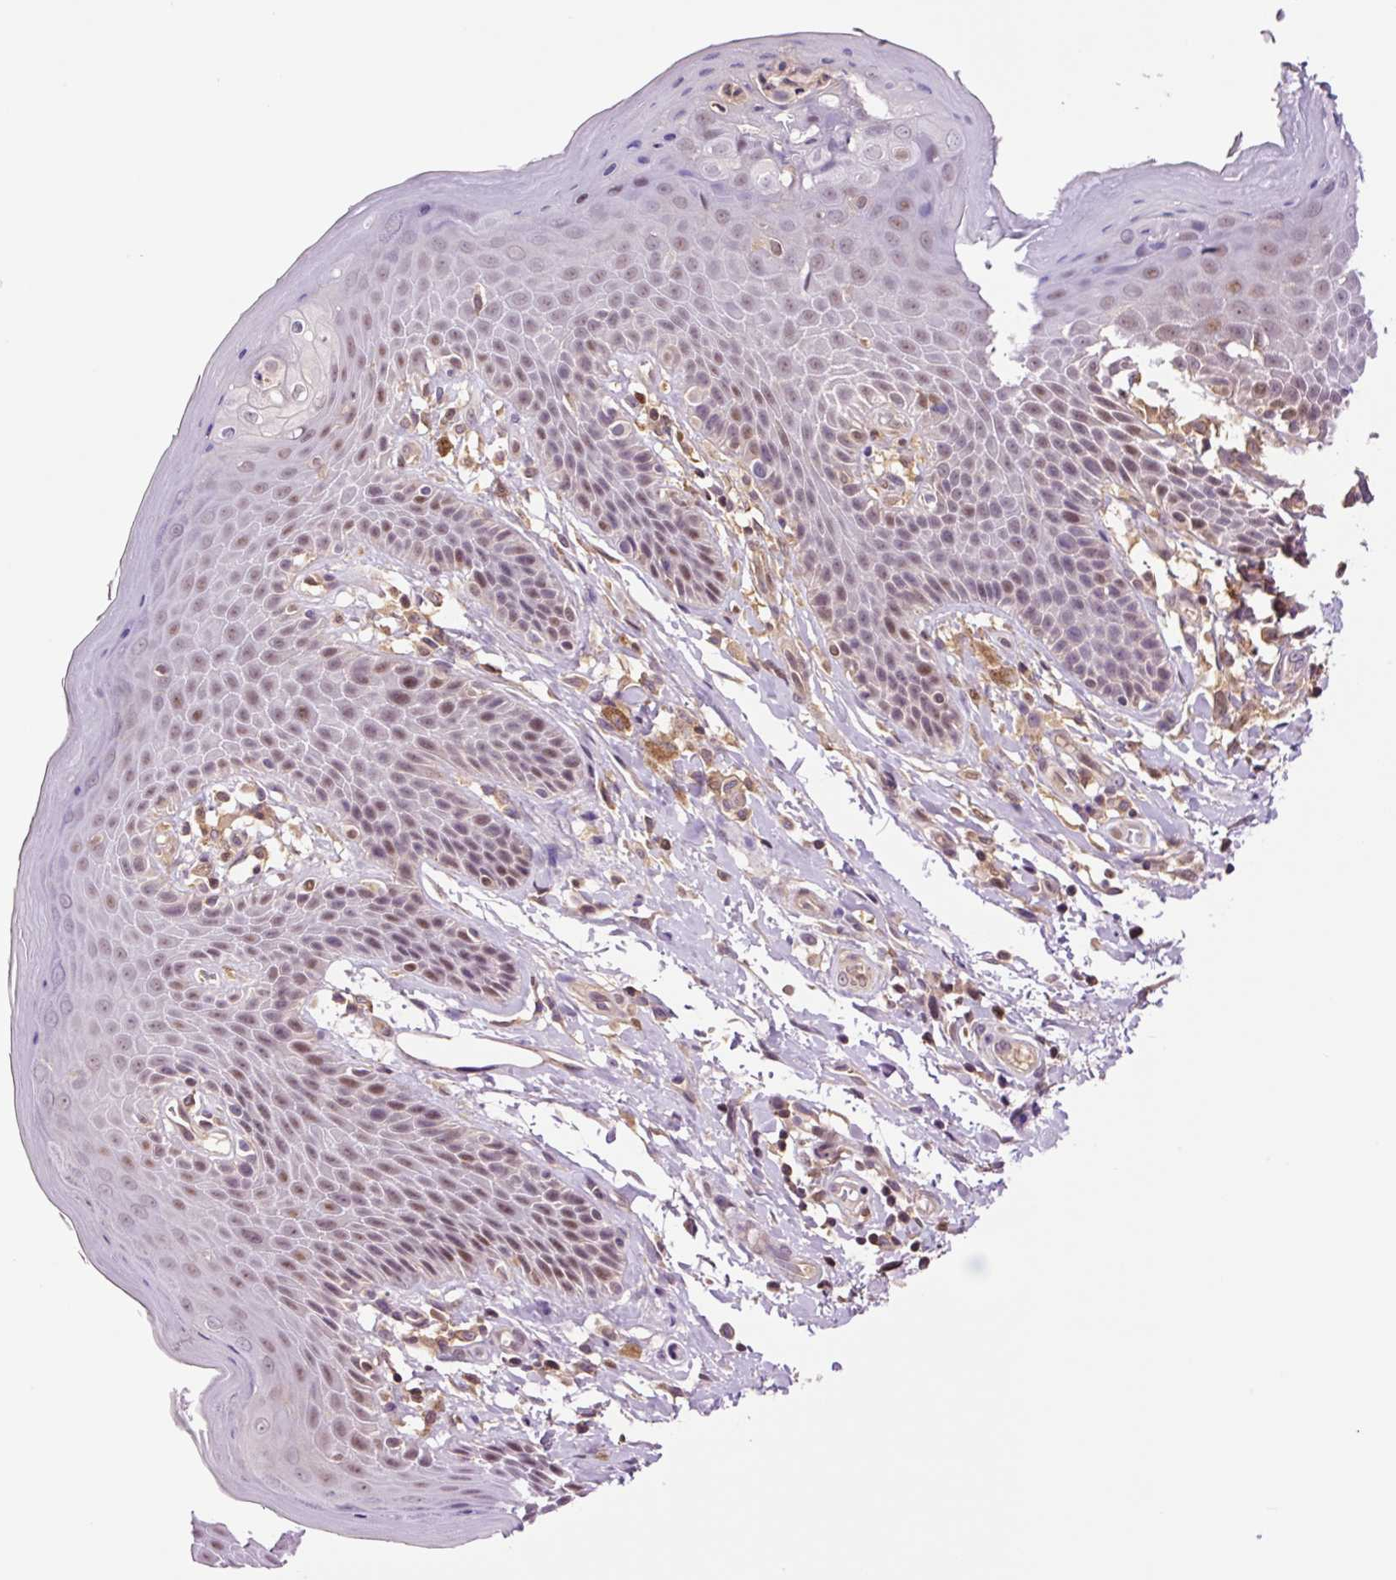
{"staining": {"intensity": "weak", "quantity": "<25%", "location": "cytoplasmic/membranous"}, "tissue": "skin", "cell_type": "Epidermal cells", "image_type": "normal", "snomed": [{"axis": "morphology", "description": "Normal tissue, NOS"}, {"axis": "topography", "description": "Peripheral nerve tissue"}], "caption": "Skin stained for a protein using immunohistochemistry shows no expression epidermal cells.", "gene": "DPPA4", "patient": {"sex": "male", "age": 51}}